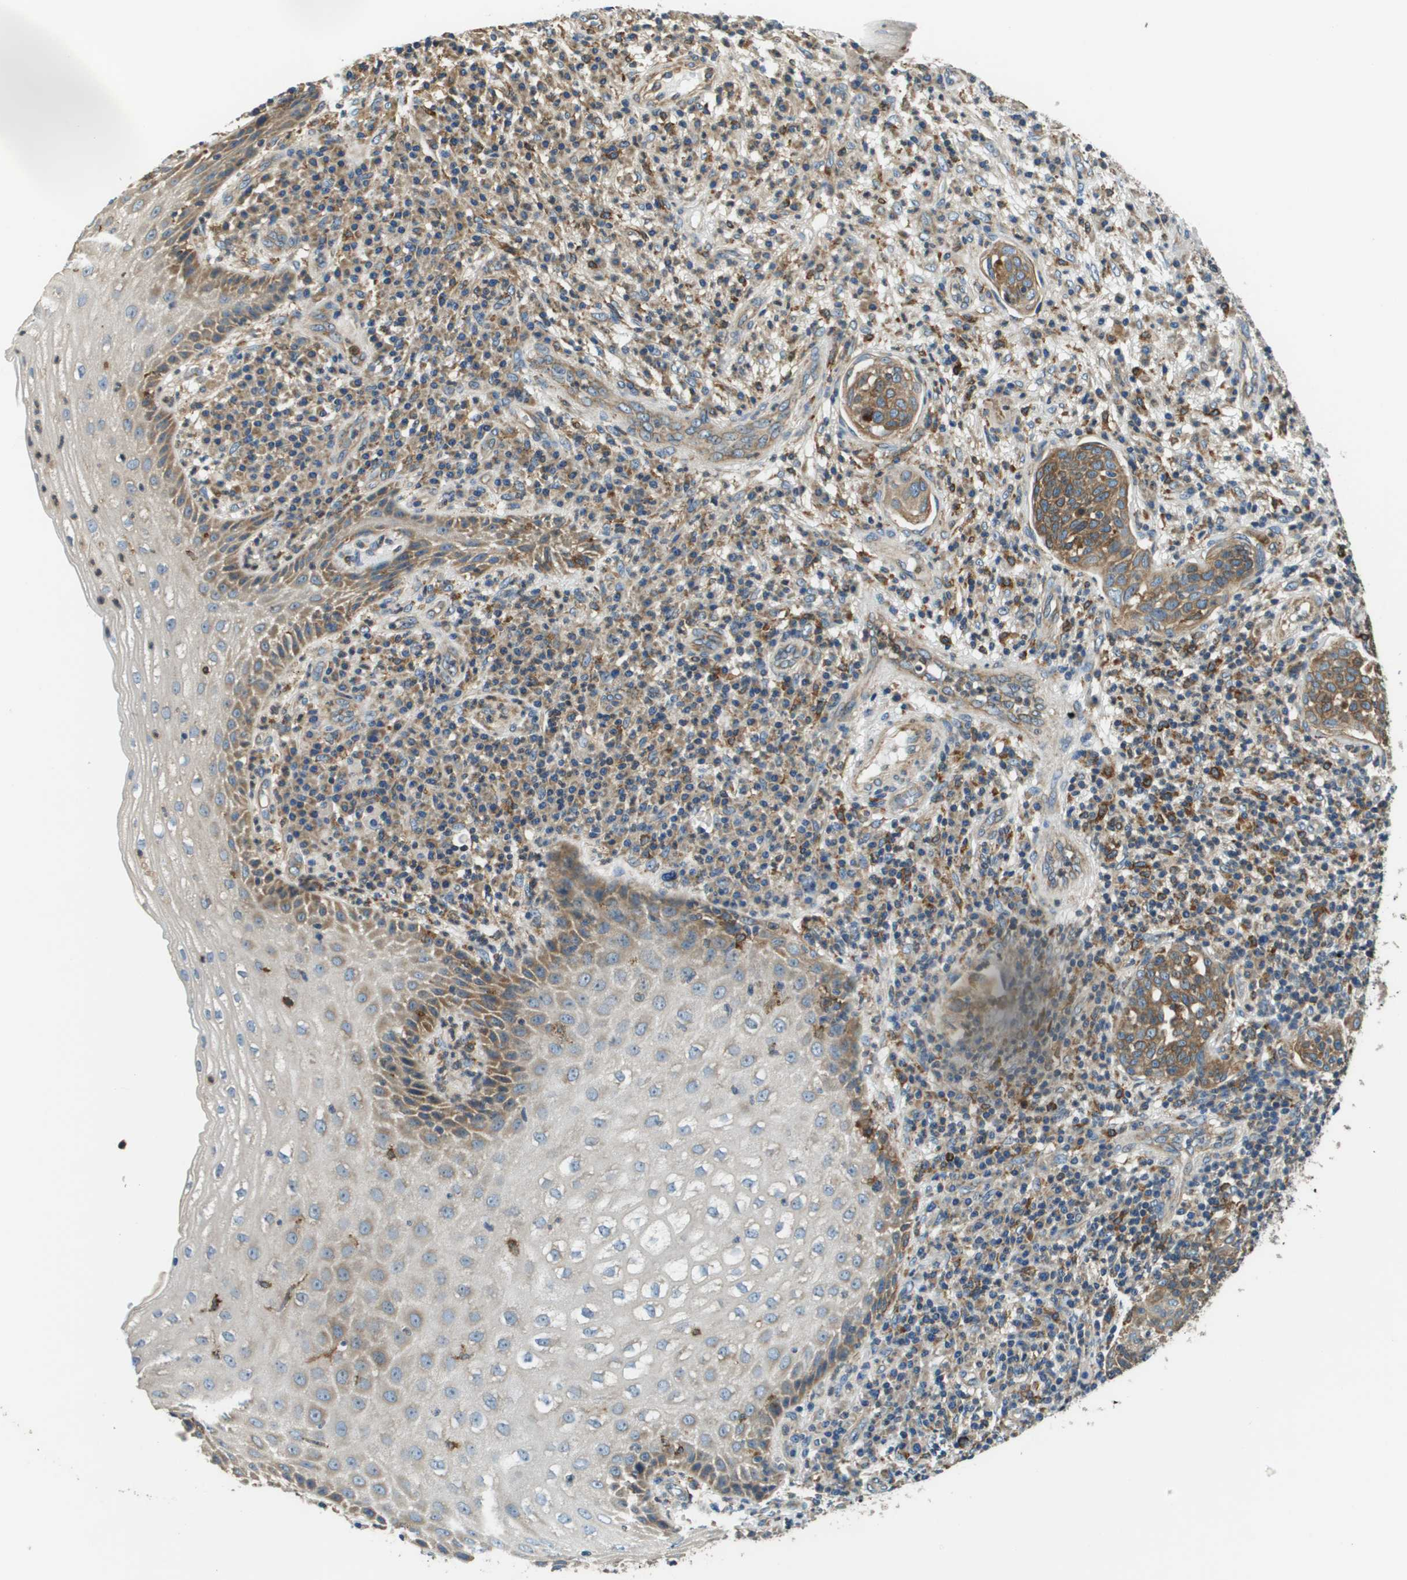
{"staining": {"intensity": "moderate", "quantity": ">75%", "location": "cytoplasmic/membranous"}, "tissue": "cervical cancer", "cell_type": "Tumor cells", "image_type": "cancer", "snomed": [{"axis": "morphology", "description": "Squamous cell carcinoma, NOS"}, {"axis": "topography", "description": "Cervix"}], "caption": "IHC of human cervical cancer (squamous cell carcinoma) reveals medium levels of moderate cytoplasmic/membranous positivity in approximately >75% of tumor cells. (DAB IHC, brown staining for protein, blue staining for nuclei).", "gene": "CNPY3", "patient": {"sex": "female", "age": 34}}